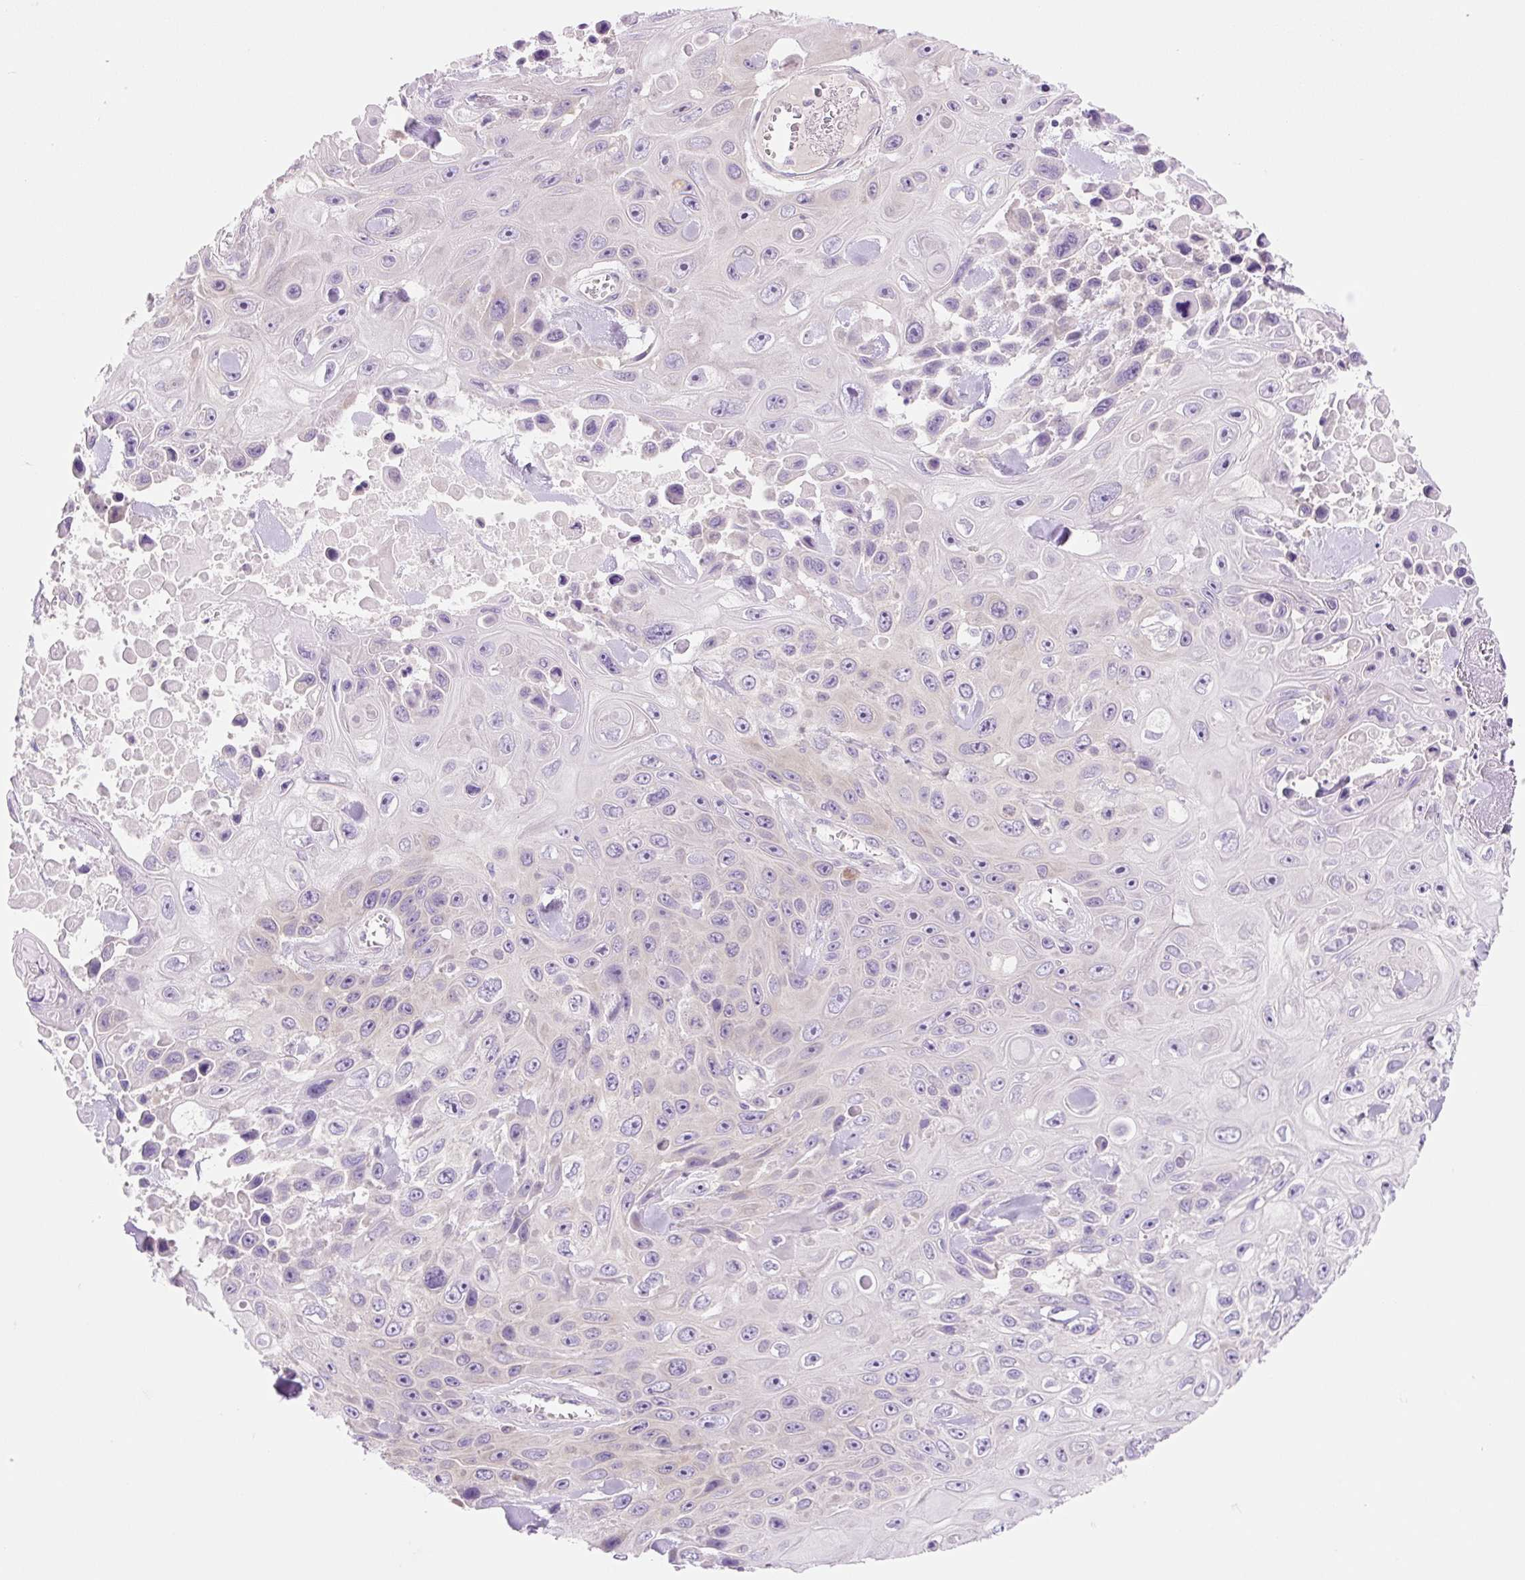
{"staining": {"intensity": "negative", "quantity": "none", "location": "none"}, "tissue": "skin cancer", "cell_type": "Tumor cells", "image_type": "cancer", "snomed": [{"axis": "morphology", "description": "Squamous cell carcinoma, NOS"}, {"axis": "topography", "description": "Skin"}], "caption": "The image displays no significant staining in tumor cells of squamous cell carcinoma (skin).", "gene": "CELF6", "patient": {"sex": "male", "age": 82}}